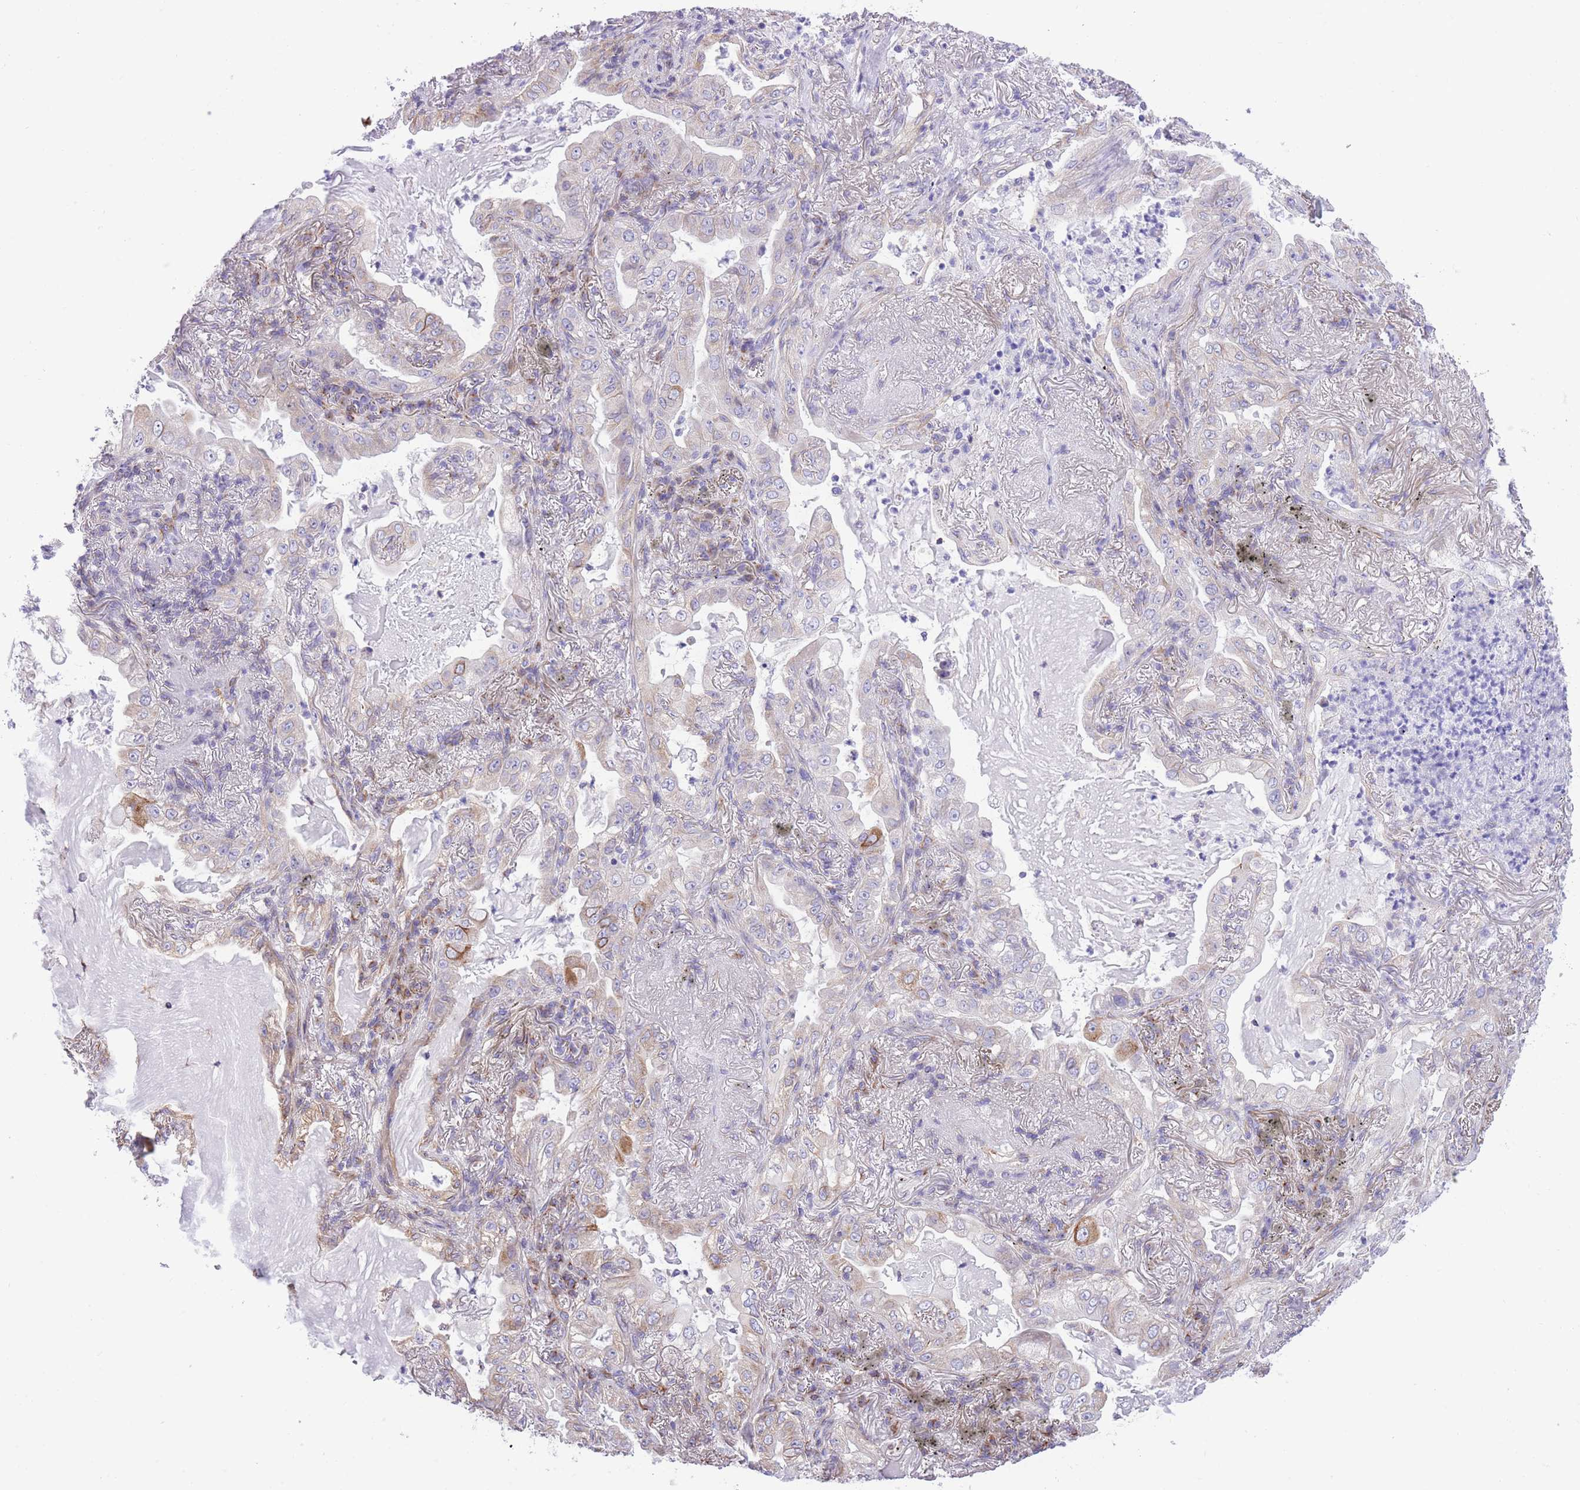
{"staining": {"intensity": "weak", "quantity": "<25%", "location": "cytoplasmic/membranous"}, "tissue": "lung cancer", "cell_type": "Tumor cells", "image_type": "cancer", "snomed": [{"axis": "morphology", "description": "Adenocarcinoma, NOS"}, {"axis": "topography", "description": "Lung"}], "caption": "Adenocarcinoma (lung) stained for a protein using IHC exhibits no positivity tumor cells.", "gene": "RHOU", "patient": {"sex": "female", "age": 73}}